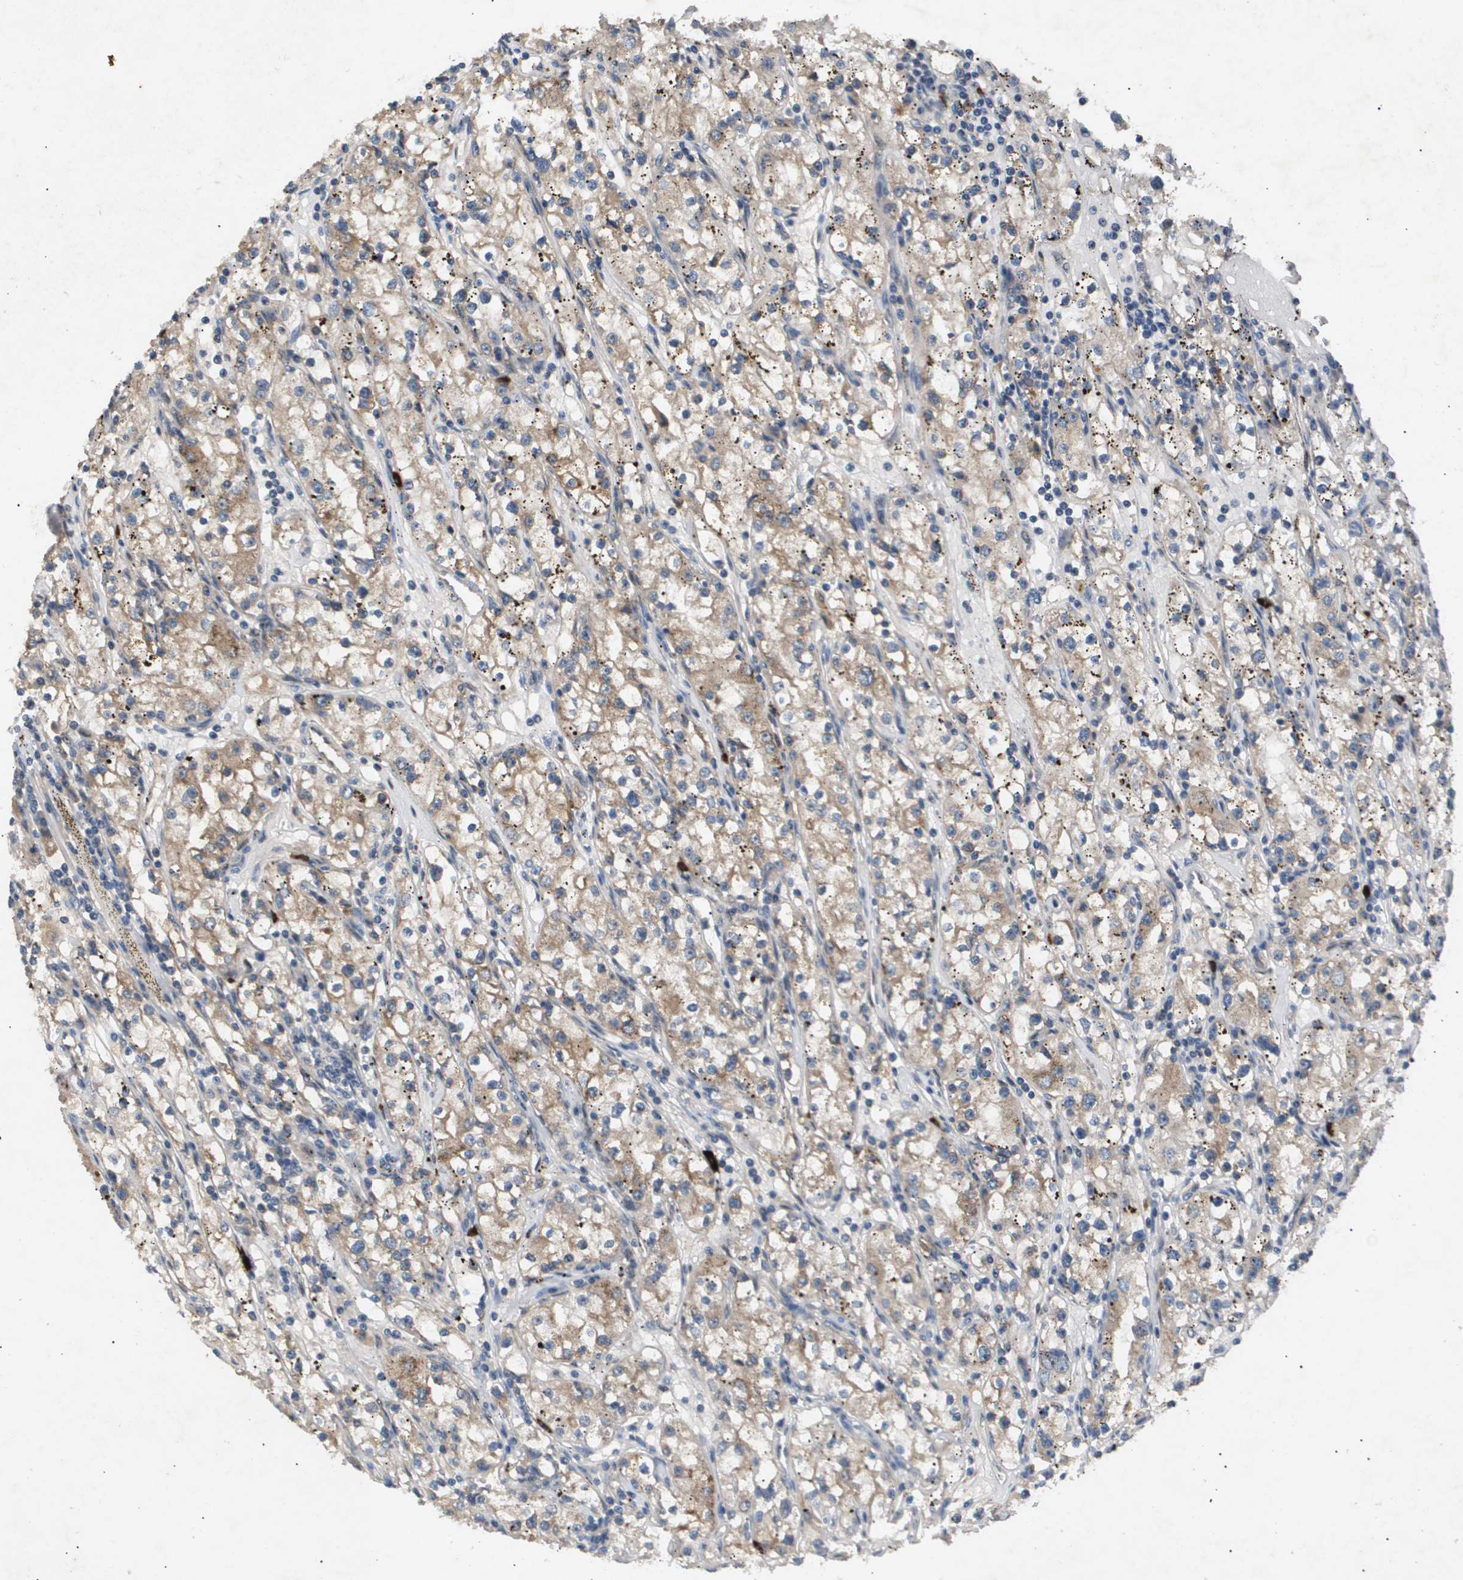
{"staining": {"intensity": "weak", "quantity": "<25%", "location": "cytoplasmic/membranous"}, "tissue": "renal cancer", "cell_type": "Tumor cells", "image_type": "cancer", "snomed": [{"axis": "morphology", "description": "Adenocarcinoma, NOS"}, {"axis": "topography", "description": "Kidney"}], "caption": "DAB immunohistochemical staining of human renal adenocarcinoma exhibits no significant positivity in tumor cells.", "gene": "ERG", "patient": {"sex": "male", "age": 56}}